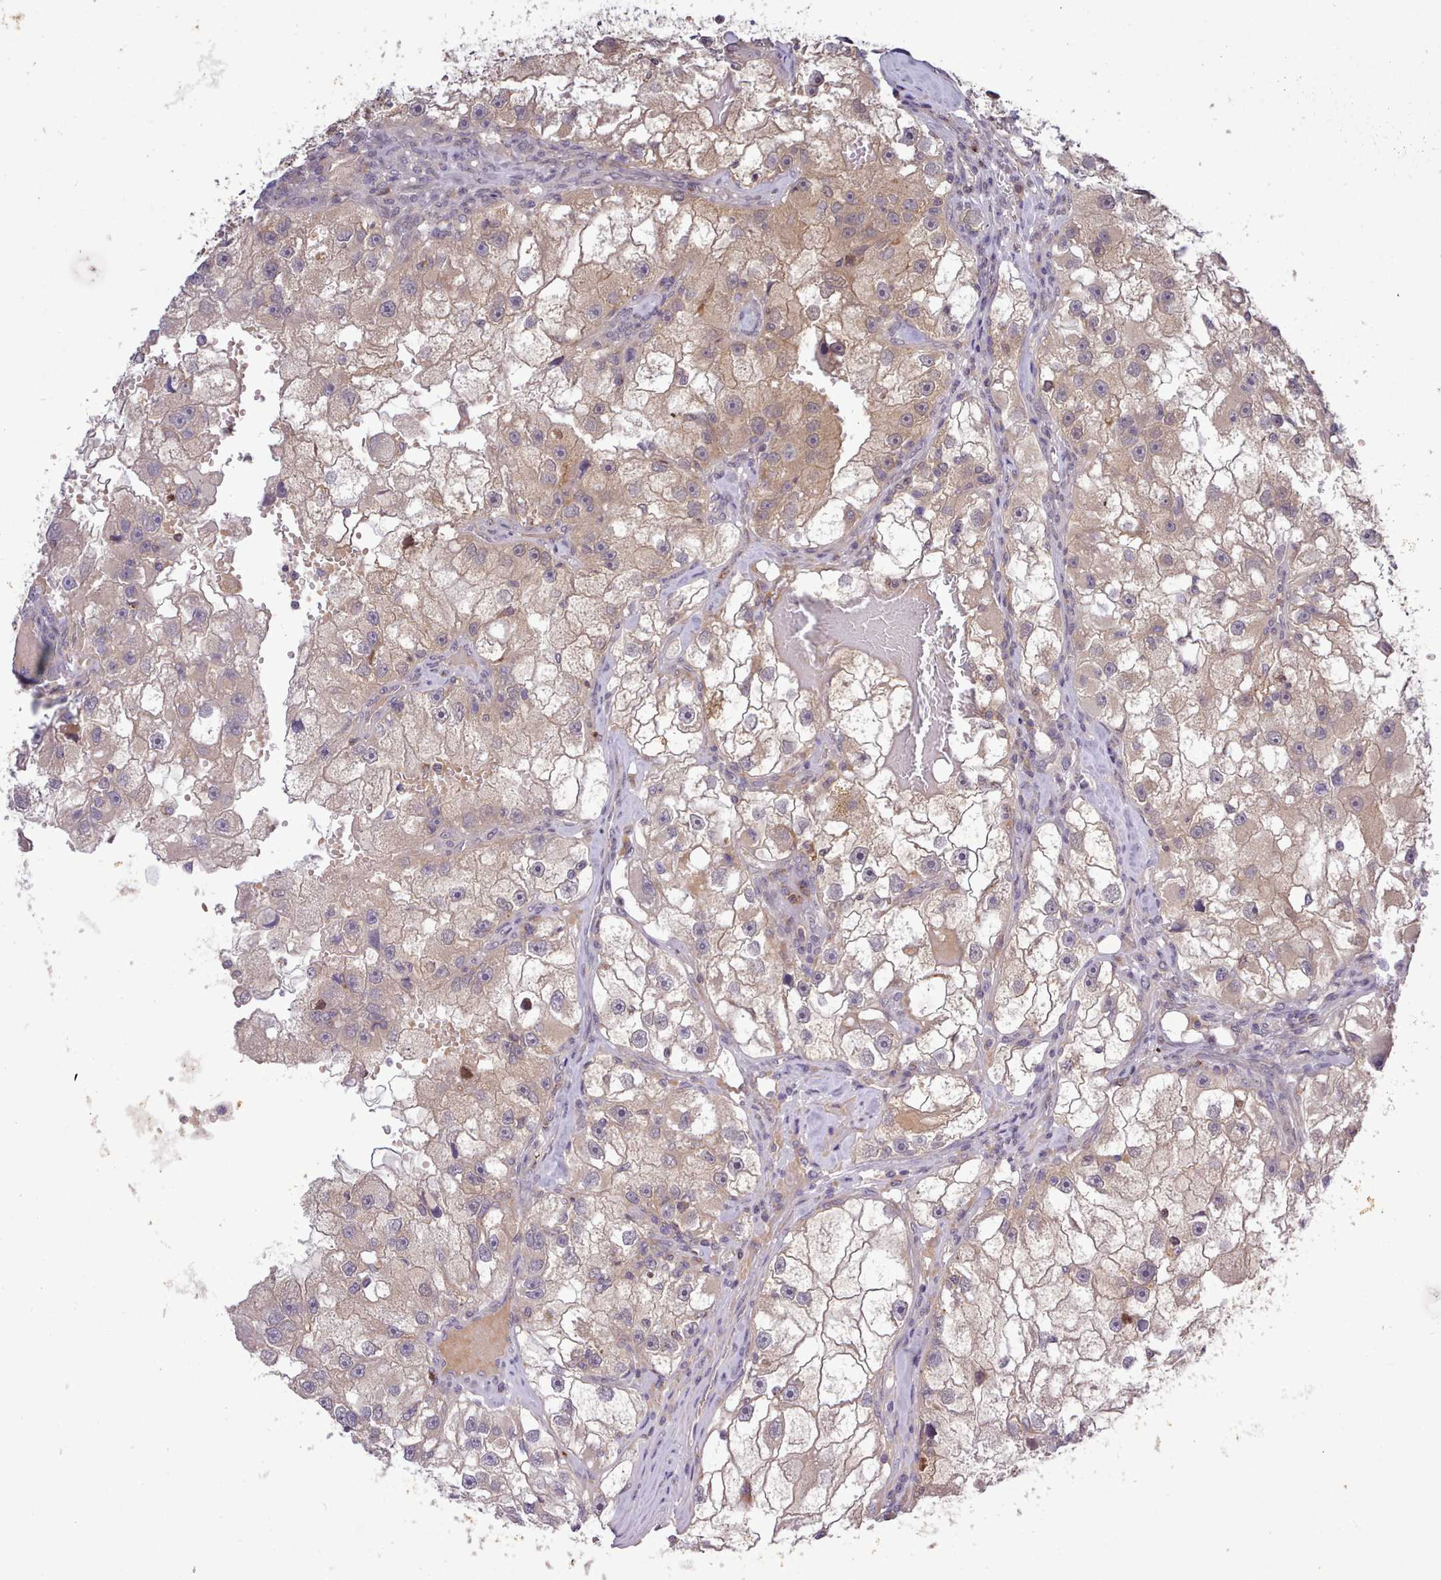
{"staining": {"intensity": "moderate", "quantity": ">75%", "location": "cytoplasmic/membranous"}, "tissue": "renal cancer", "cell_type": "Tumor cells", "image_type": "cancer", "snomed": [{"axis": "morphology", "description": "Adenocarcinoma, NOS"}, {"axis": "topography", "description": "Kidney"}], "caption": "Tumor cells display medium levels of moderate cytoplasmic/membranous positivity in approximately >75% of cells in renal cancer.", "gene": "ARL17A", "patient": {"sex": "male", "age": 63}}